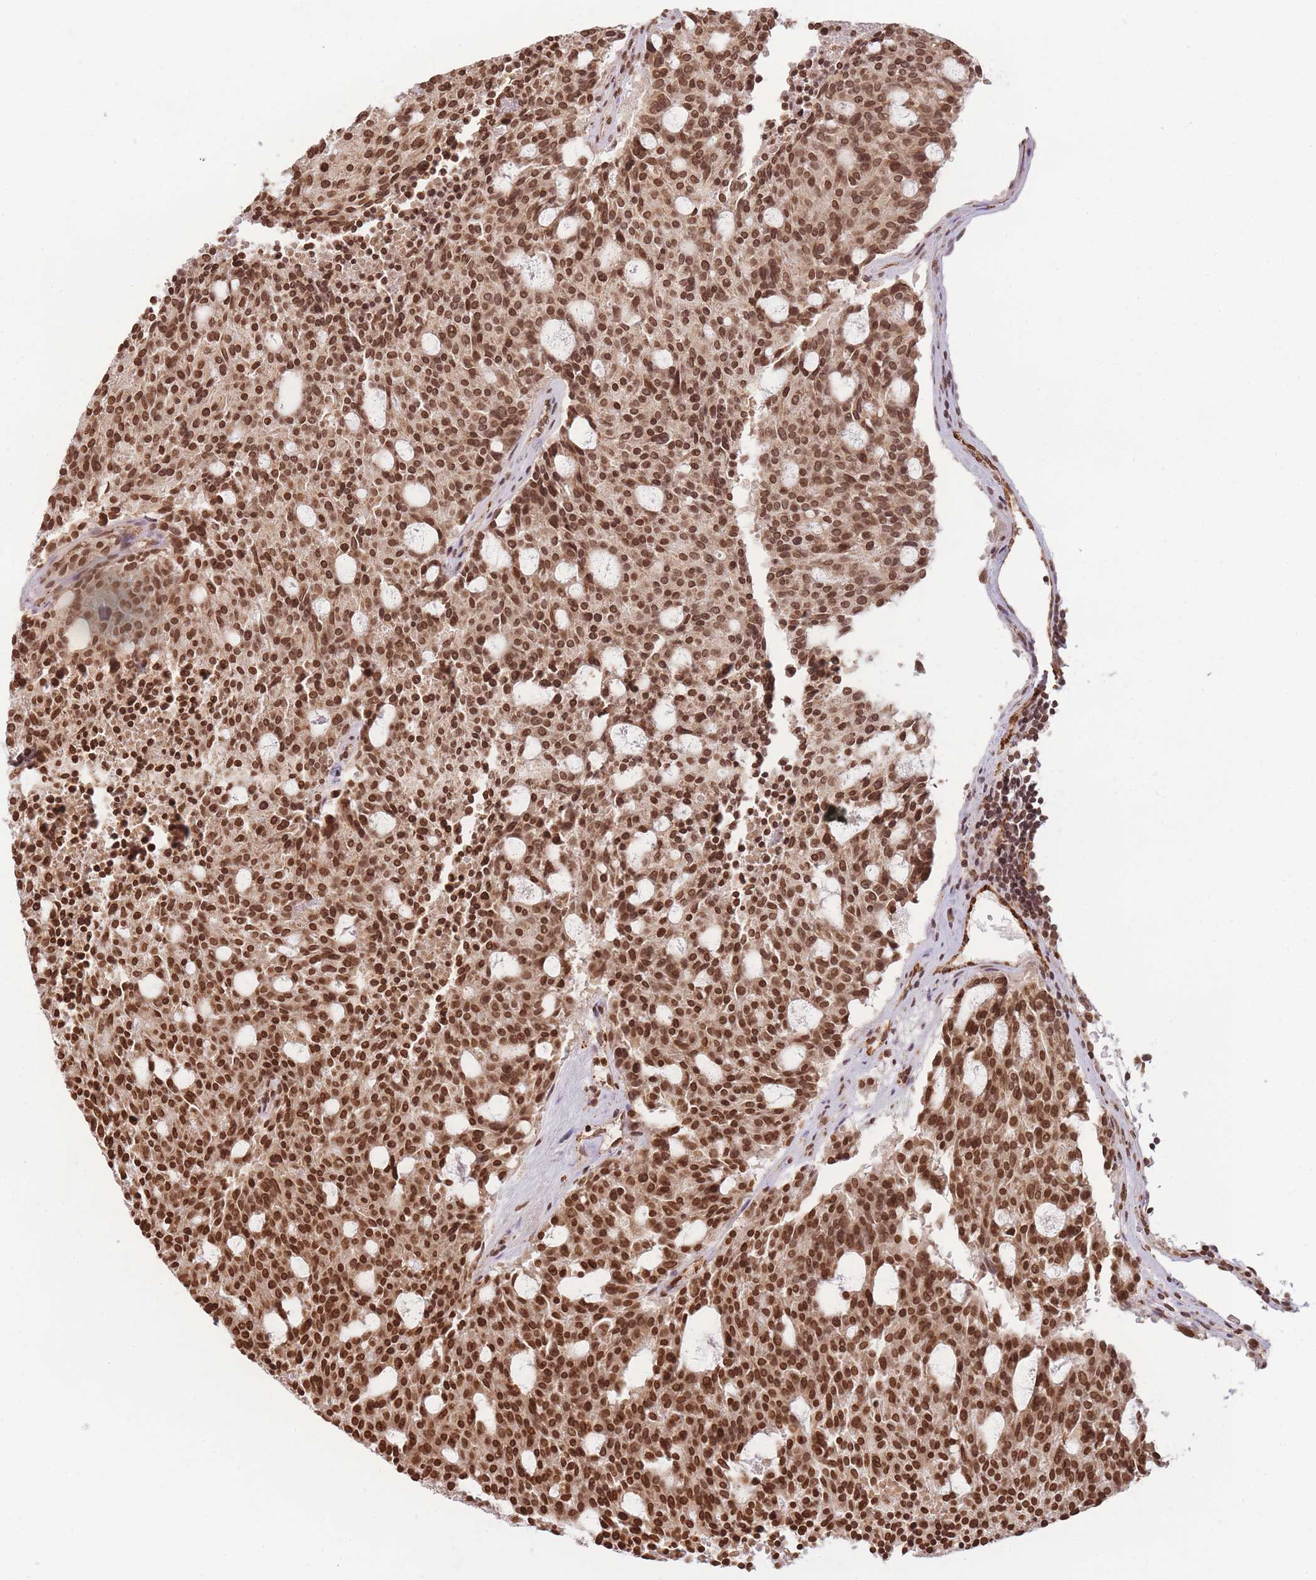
{"staining": {"intensity": "strong", "quantity": ">75%", "location": "nuclear"}, "tissue": "carcinoid", "cell_type": "Tumor cells", "image_type": "cancer", "snomed": [{"axis": "morphology", "description": "Carcinoid, malignant, NOS"}, {"axis": "topography", "description": "Pancreas"}], "caption": "Carcinoid tissue reveals strong nuclear expression in about >75% of tumor cells", "gene": "WWTR1", "patient": {"sex": "female", "age": 54}}